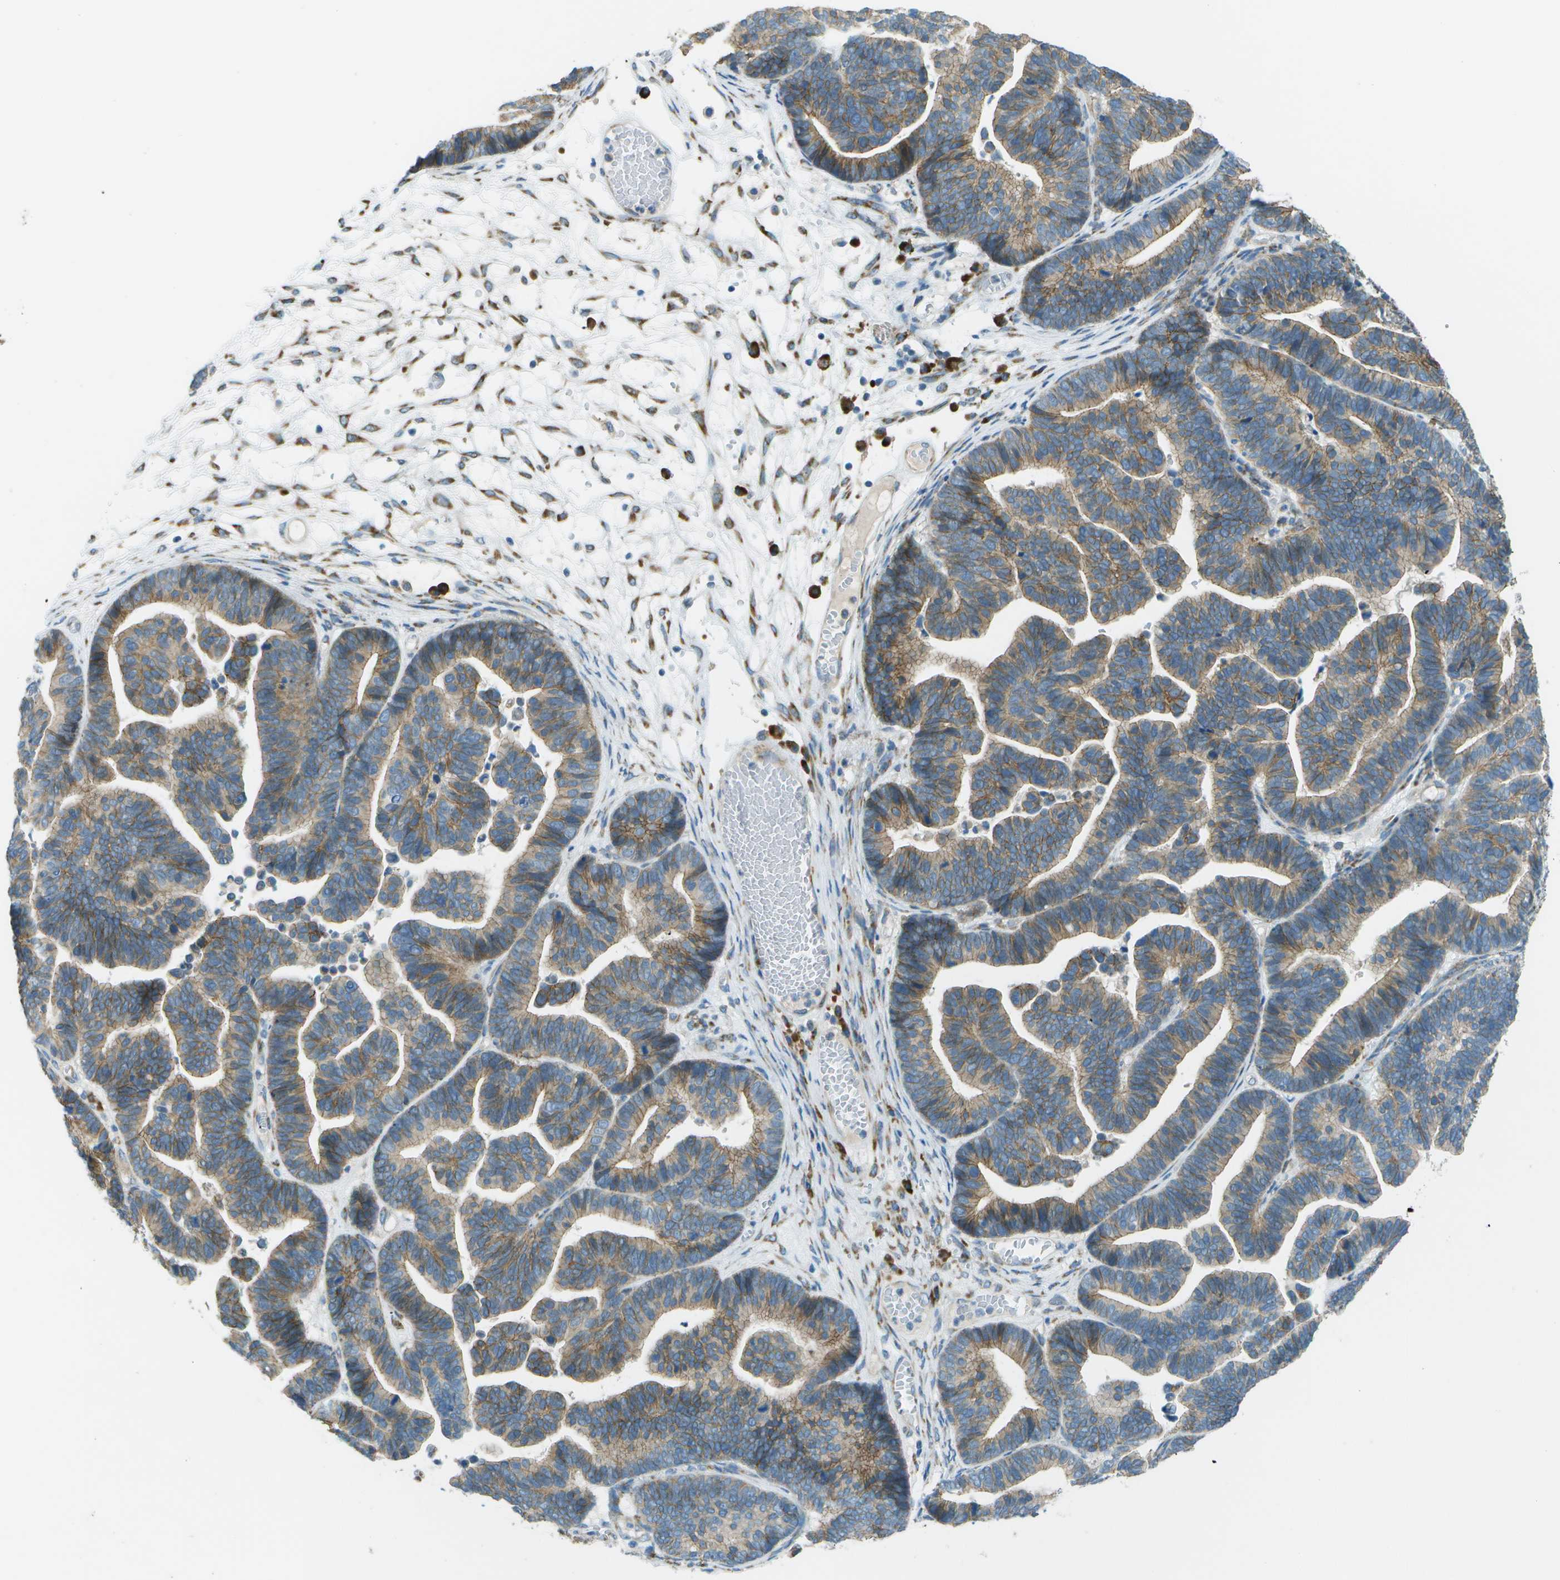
{"staining": {"intensity": "weak", "quantity": ">75%", "location": "cytoplasmic/membranous"}, "tissue": "ovarian cancer", "cell_type": "Tumor cells", "image_type": "cancer", "snomed": [{"axis": "morphology", "description": "Cystadenocarcinoma, serous, NOS"}, {"axis": "topography", "description": "Ovary"}], "caption": "Tumor cells demonstrate weak cytoplasmic/membranous expression in about >75% of cells in ovarian serous cystadenocarcinoma. (Stains: DAB (3,3'-diaminobenzidine) in brown, nuclei in blue, Microscopy: brightfield microscopy at high magnification).", "gene": "KCTD3", "patient": {"sex": "female", "age": 56}}